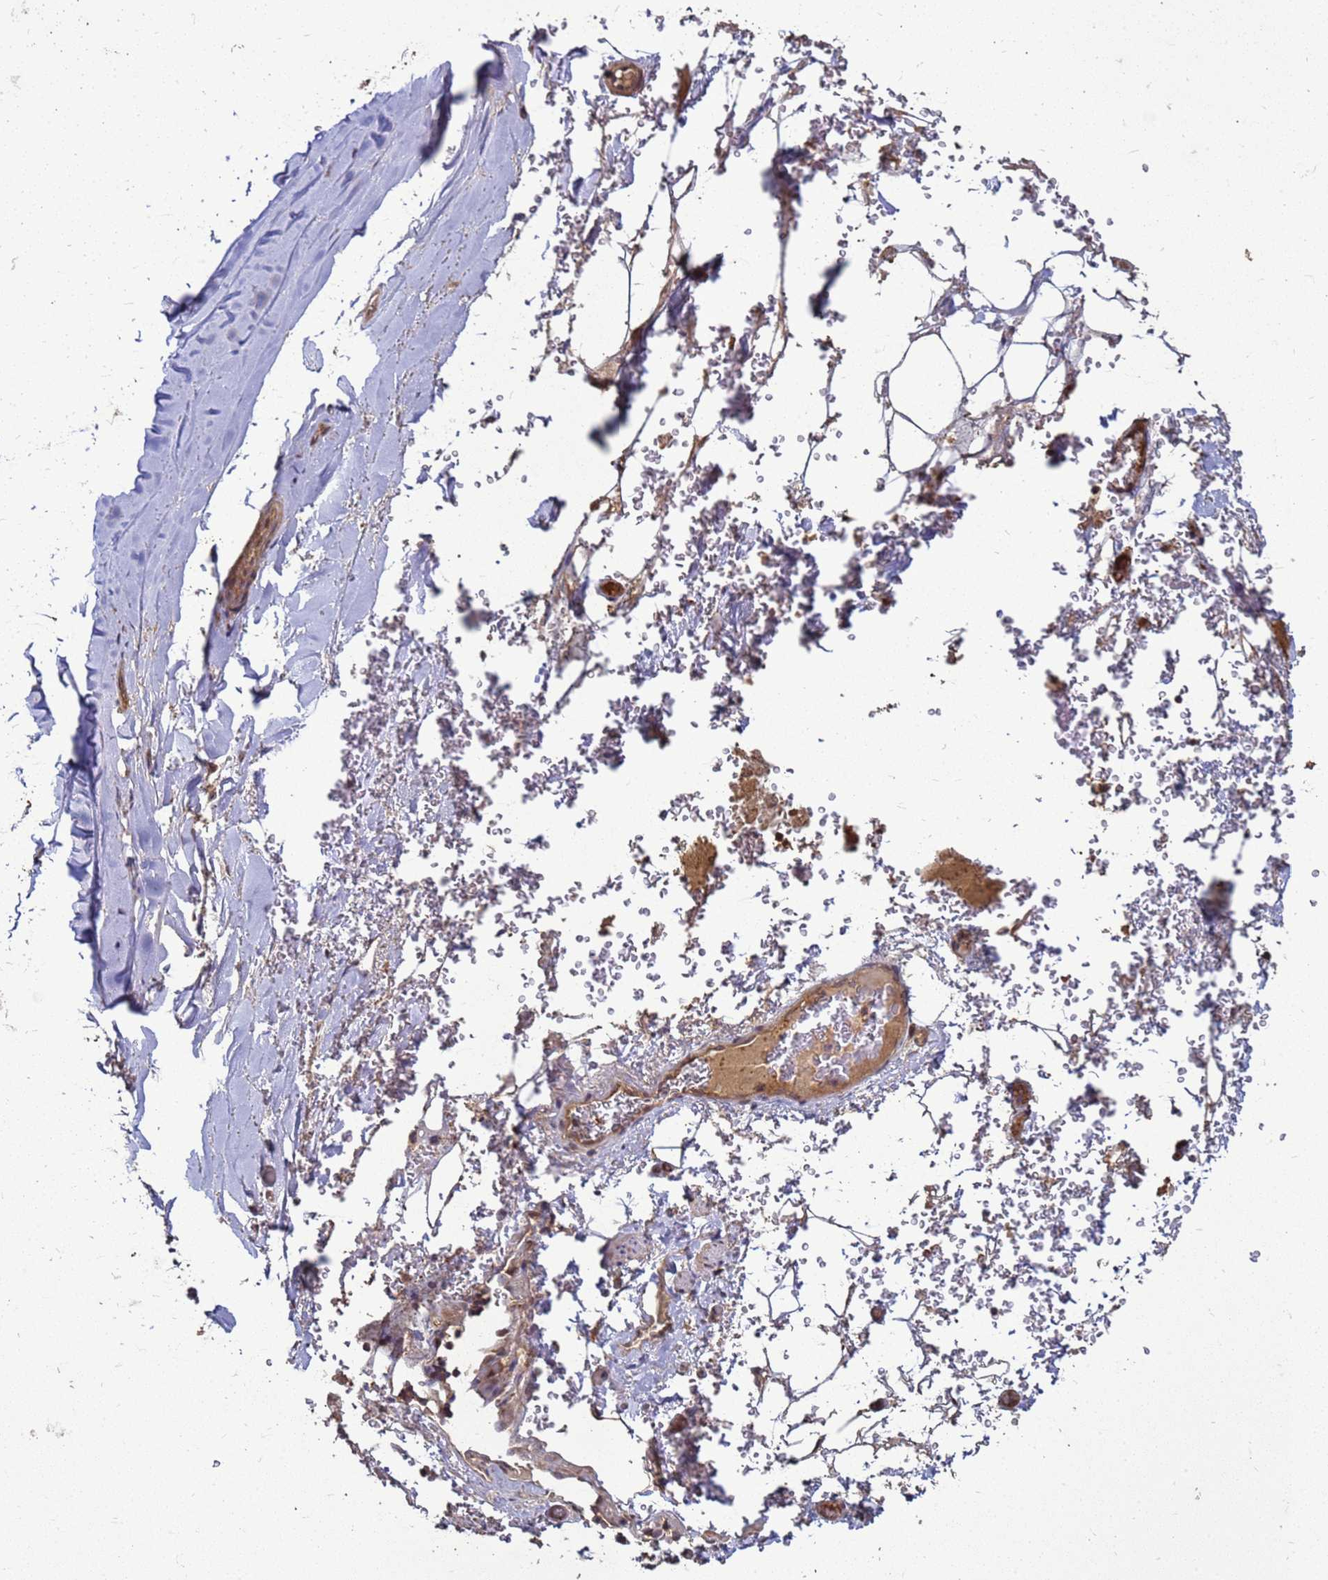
{"staining": {"intensity": "moderate", "quantity": "25%-75%", "location": "cytoplasmic/membranous"}, "tissue": "adipose tissue", "cell_type": "Adipocytes", "image_type": "normal", "snomed": [{"axis": "morphology", "description": "Normal tissue, NOS"}, {"axis": "topography", "description": "Cartilage tissue"}], "caption": "Immunohistochemistry micrograph of unremarkable adipose tissue: human adipose tissue stained using immunohistochemistry (IHC) reveals medium levels of moderate protein expression localized specifically in the cytoplasmic/membranous of adipocytes, appearing as a cytoplasmic/membranous brown color.", "gene": "CRBN", "patient": {"sex": "female", "age": 63}}